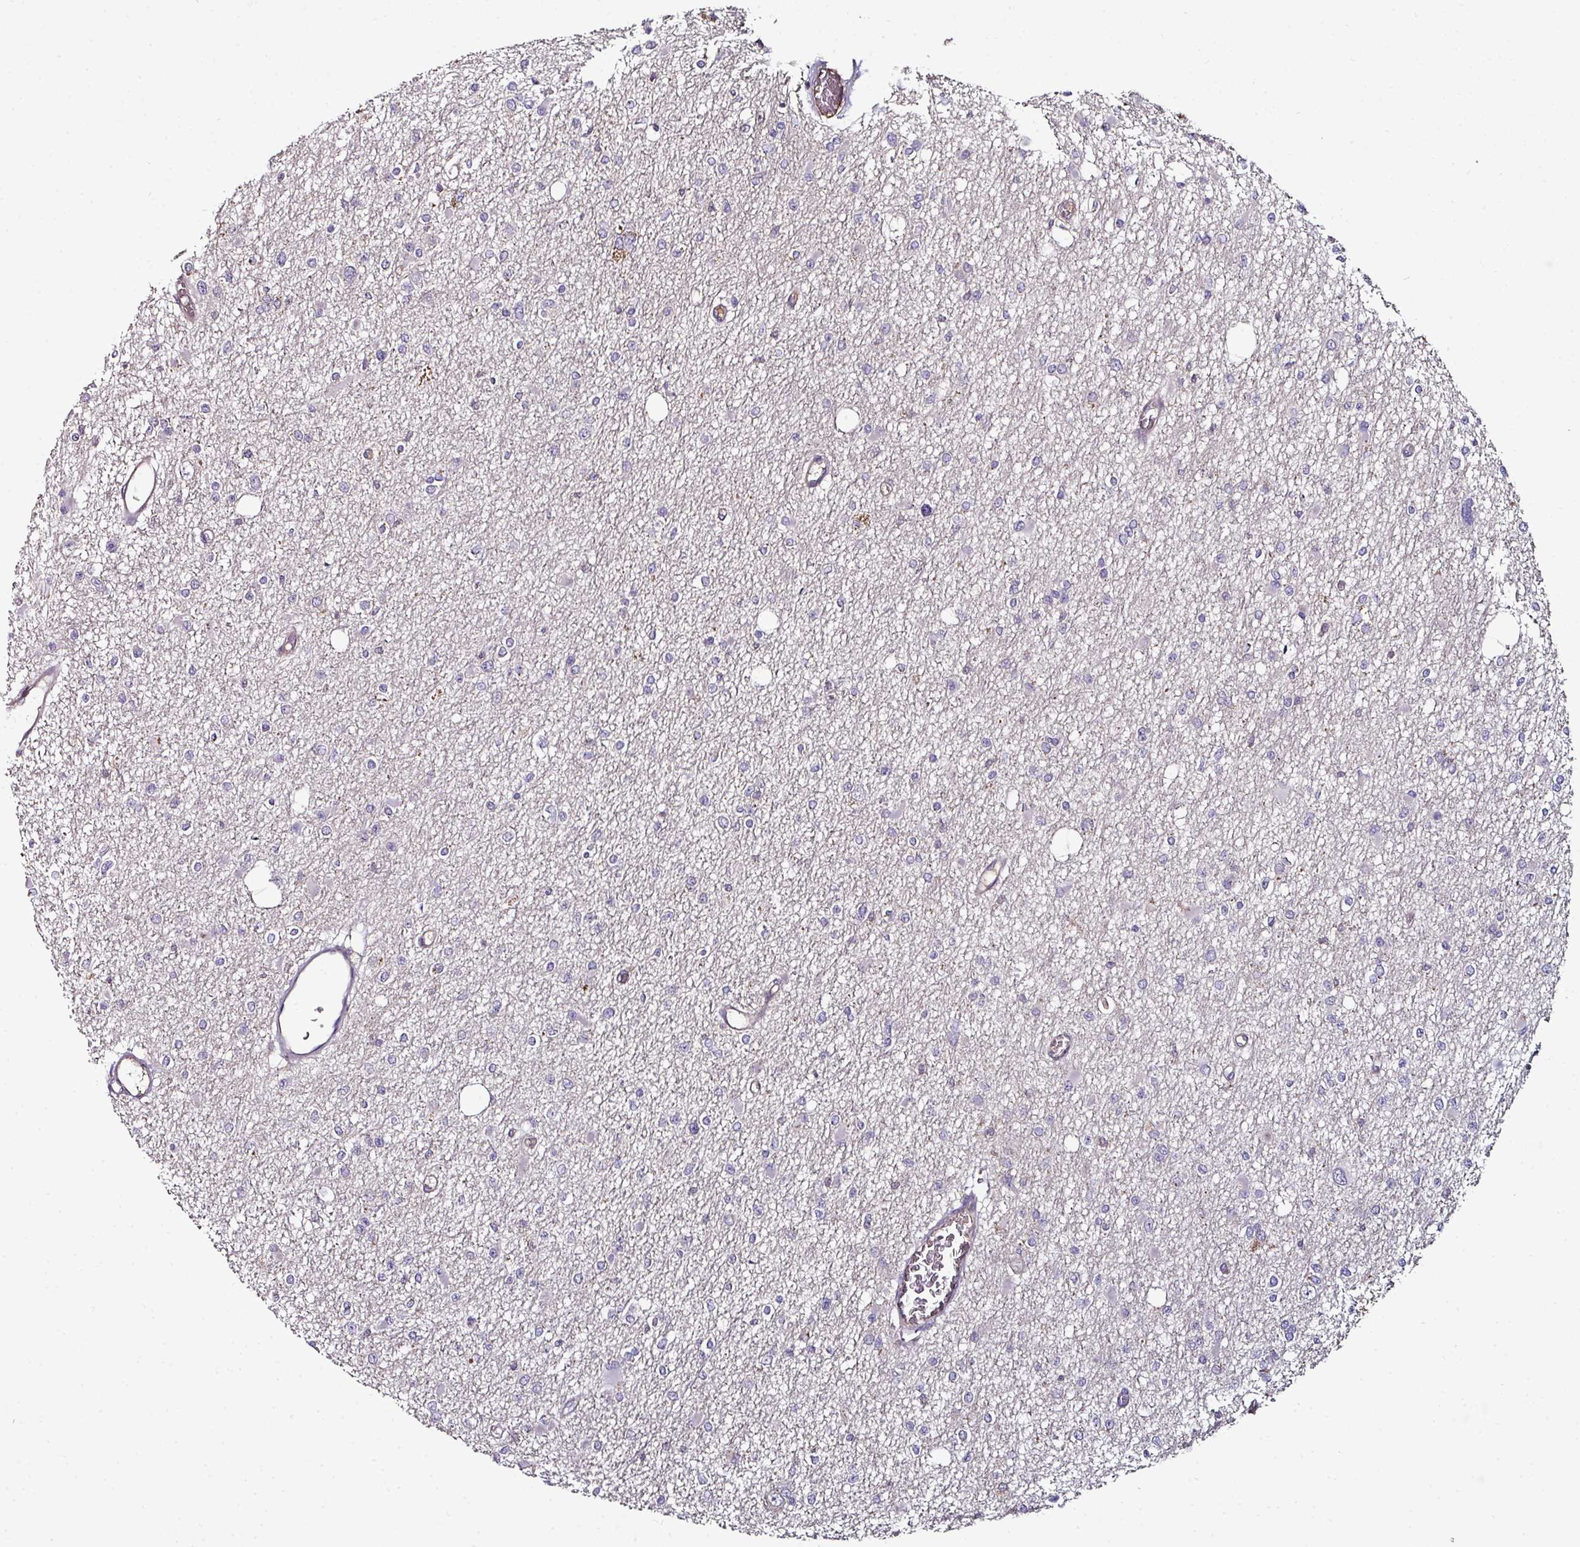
{"staining": {"intensity": "negative", "quantity": "none", "location": "none"}, "tissue": "glioma", "cell_type": "Tumor cells", "image_type": "cancer", "snomed": [{"axis": "morphology", "description": "Glioma, malignant, Low grade"}, {"axis": "topography", "description": "Brain"}], "caption": "This is a micrograph of immunohistochemistry staining of malignant glioma (low-grade), which shows no staining in tumor cells.", "gene": "CTDSP2", "patient": {"sex": "female", "age": 22}}